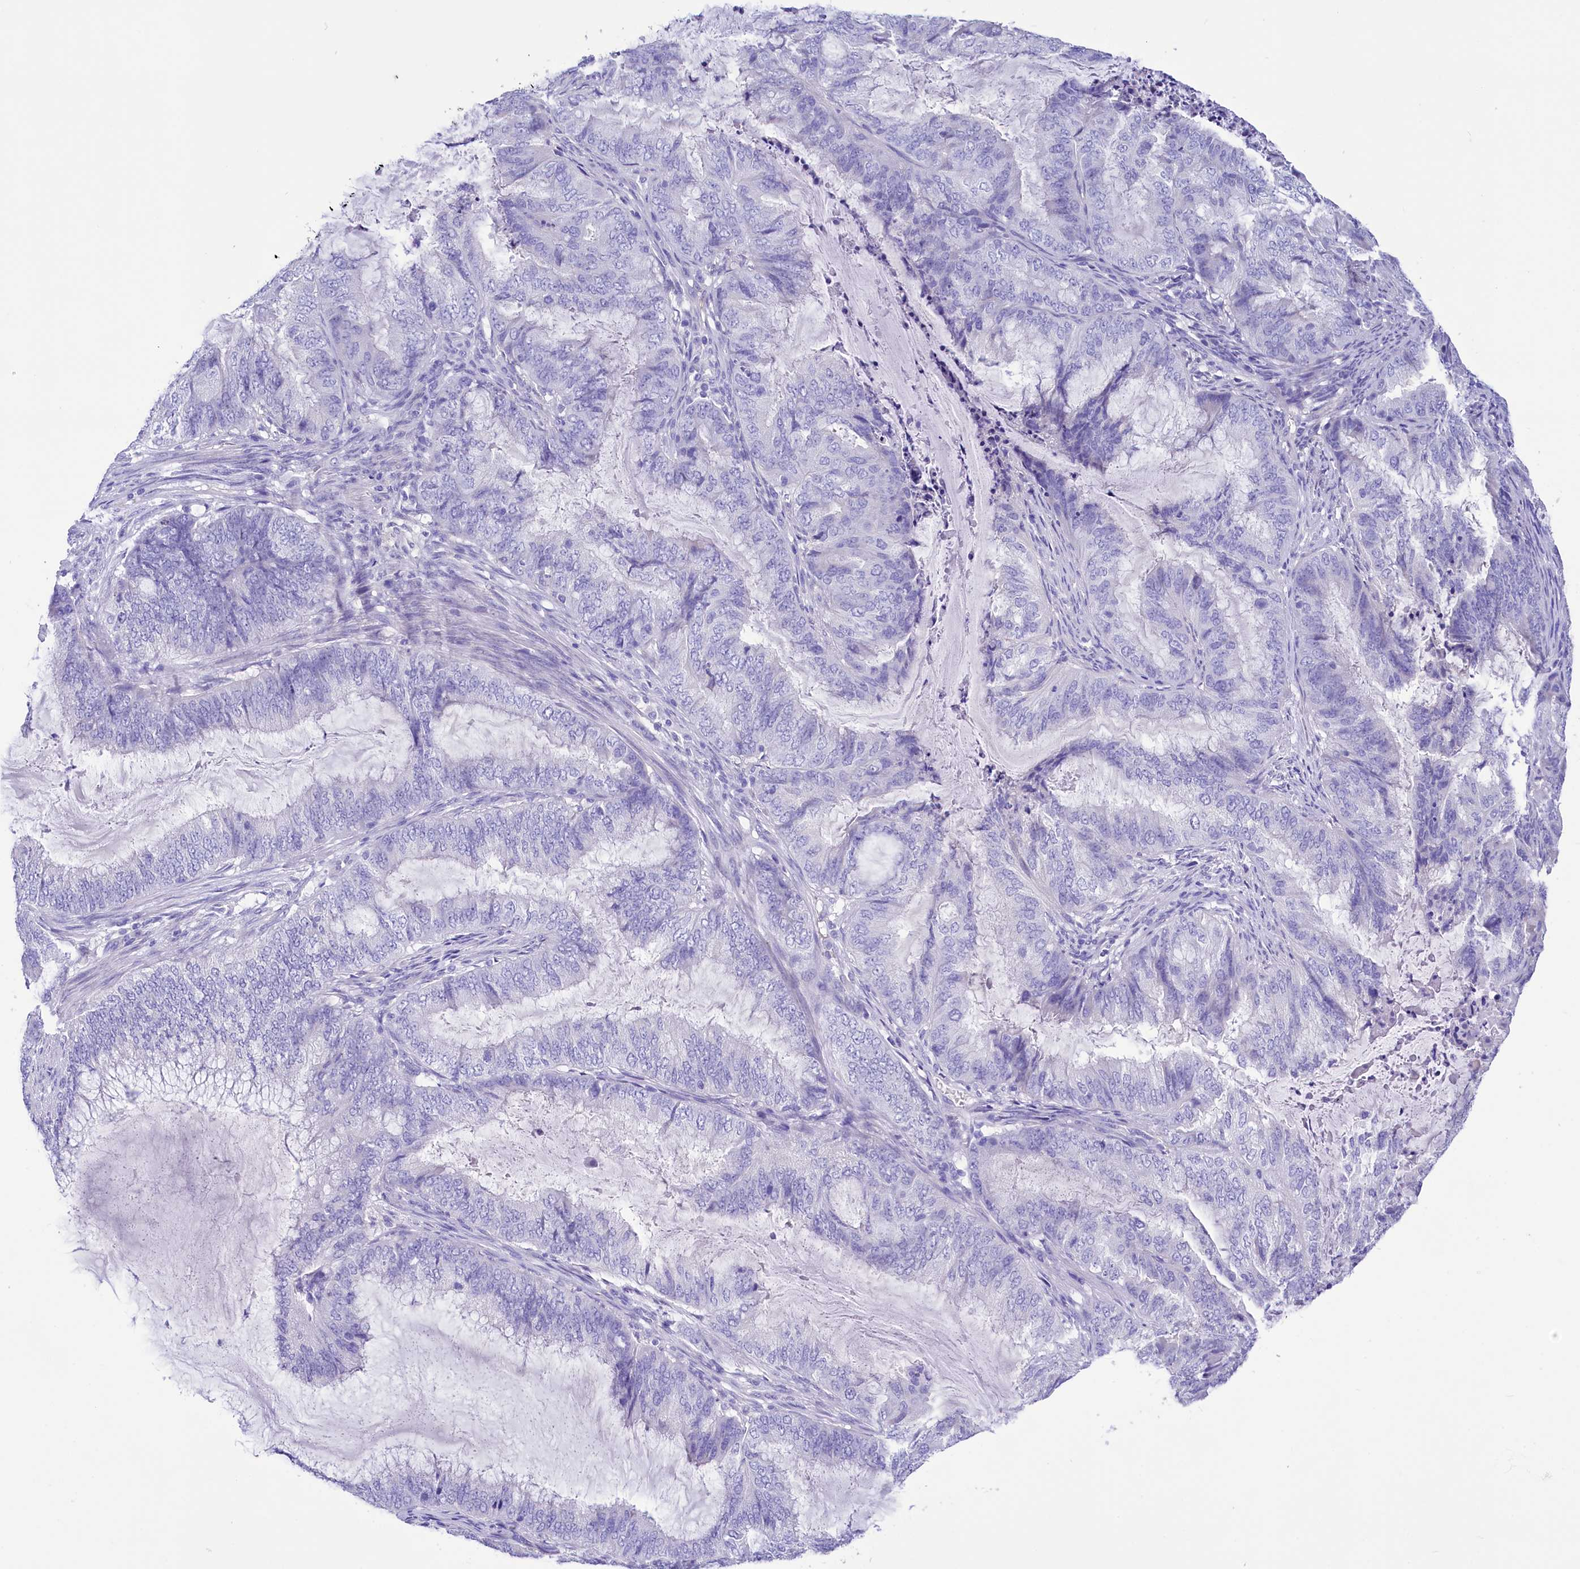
{"staining": {"intensity": "negative", "quantity": "none", "location": "none"}, "tissue": "endometrial cancer", "cell_type": "Tumor cells", "image_type": "cancer", "snomed": [{"axis": "morphology", "description": "Adenocarcinoma, NOS"}, {"axis": "topography", "description": "Endometrium"}], "caption": "Immunohistochemistry histopathology image of neoplastic tissue: adenocarcinoma (endometrial) stained with DAB (3,3'-diaminobenzidine) reveals no significant protein expression in tumor cells.", "gene": "TTC36", "patient": {"sex": "female", "age": 51}}